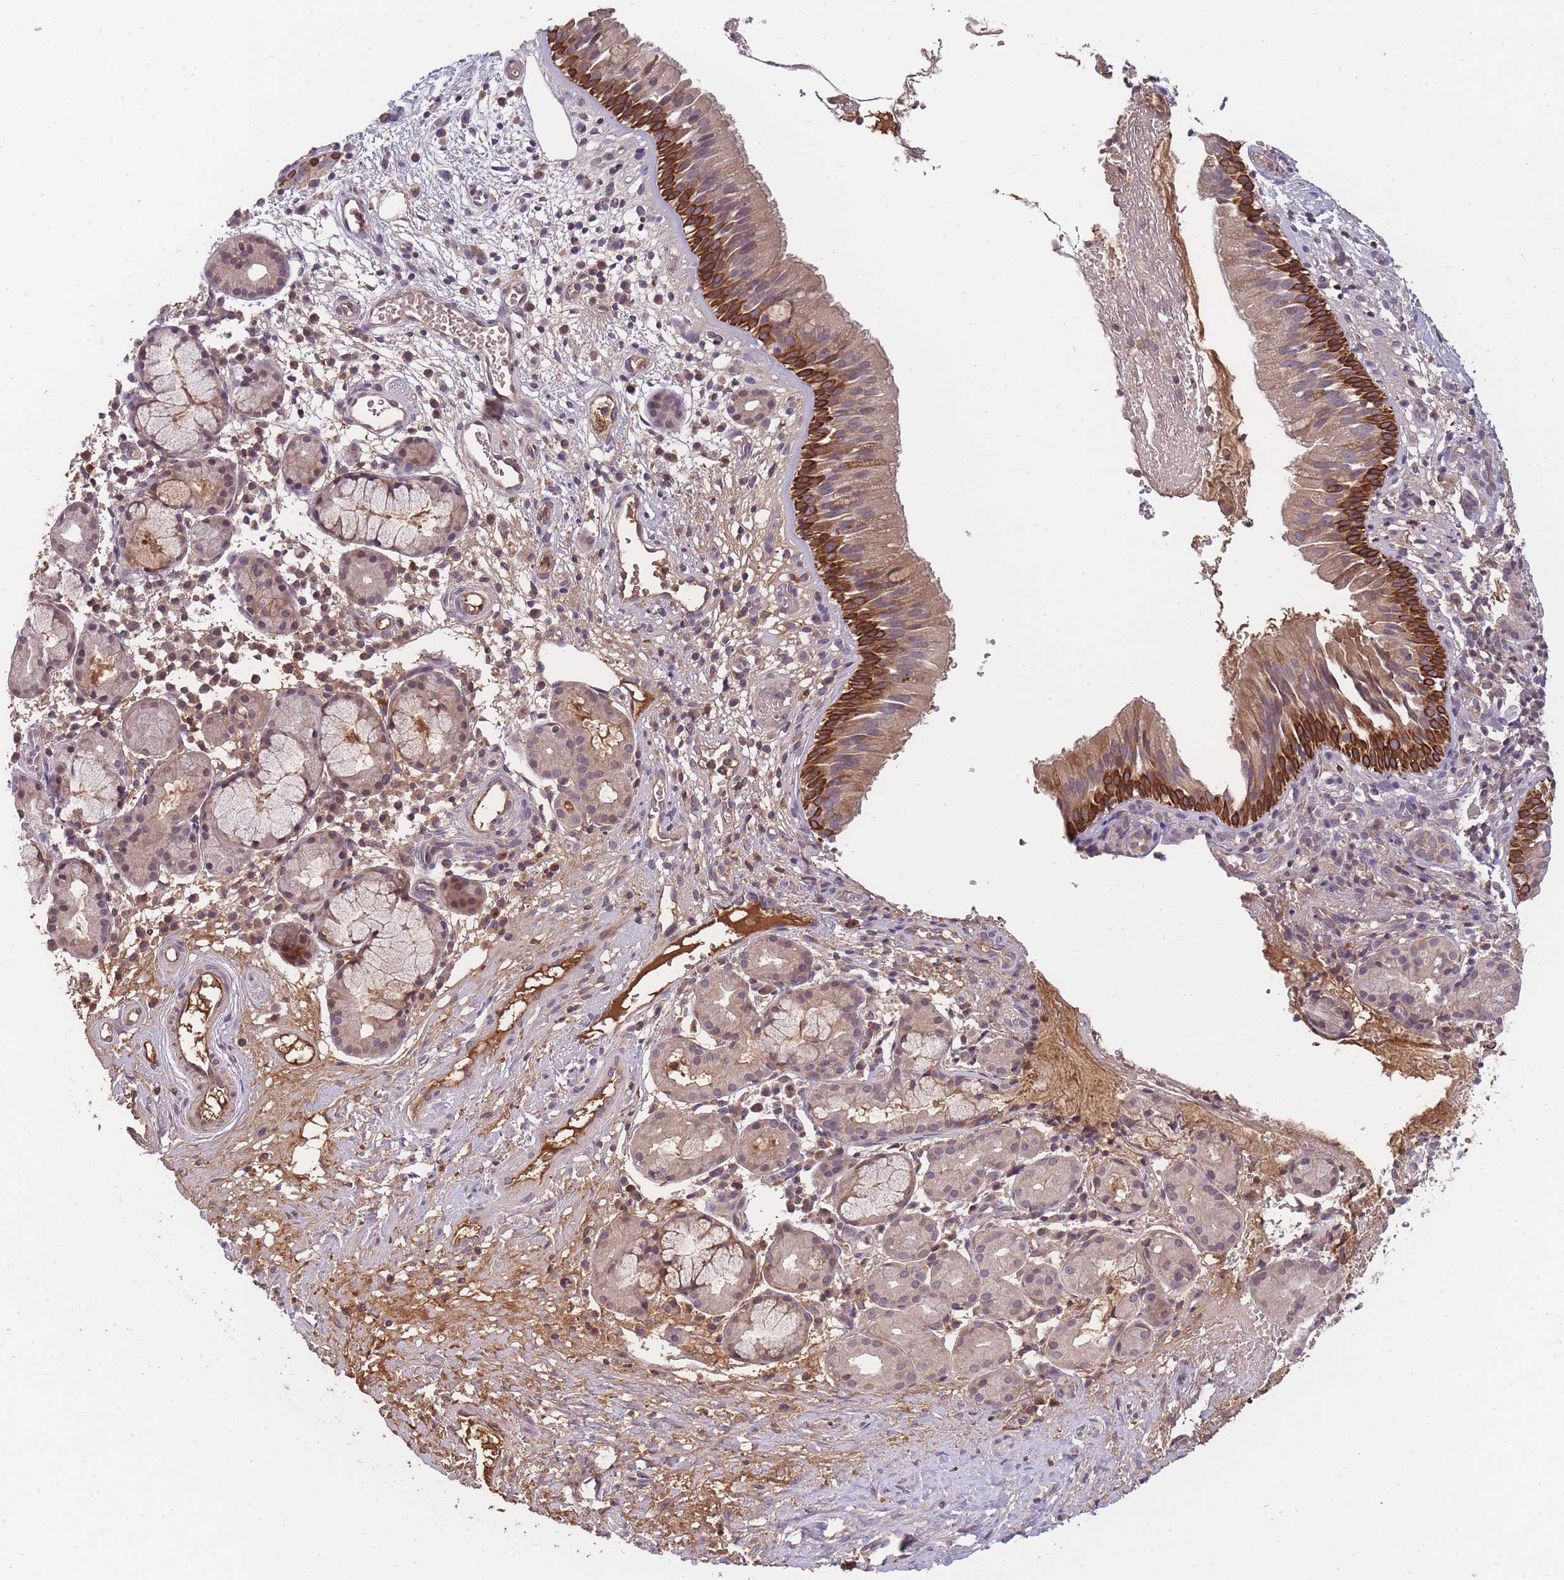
{"staining": {"intensity": "strong", "quantity": "25%-75%", "location": "cytoplasmic/membranous"}, "tissue": "nasopharynx", "cell_type": "Respiratory epithelial cells", "image_type": "normal", "snomed": [{"axis": "morphology", "description": "Normal tissue, NOS"}, {"axis": "topography", "description": "Nasopharynx"}], "caption": "This is a histology image of immunohistochemistry (IHC) staining of normal nasopharynx, which shows strong staining in the cytoplasmic/membranous of respiratory epithelial cells.", "gene": "RALGDS", "patient": {"sex": "male", "age": 65}}